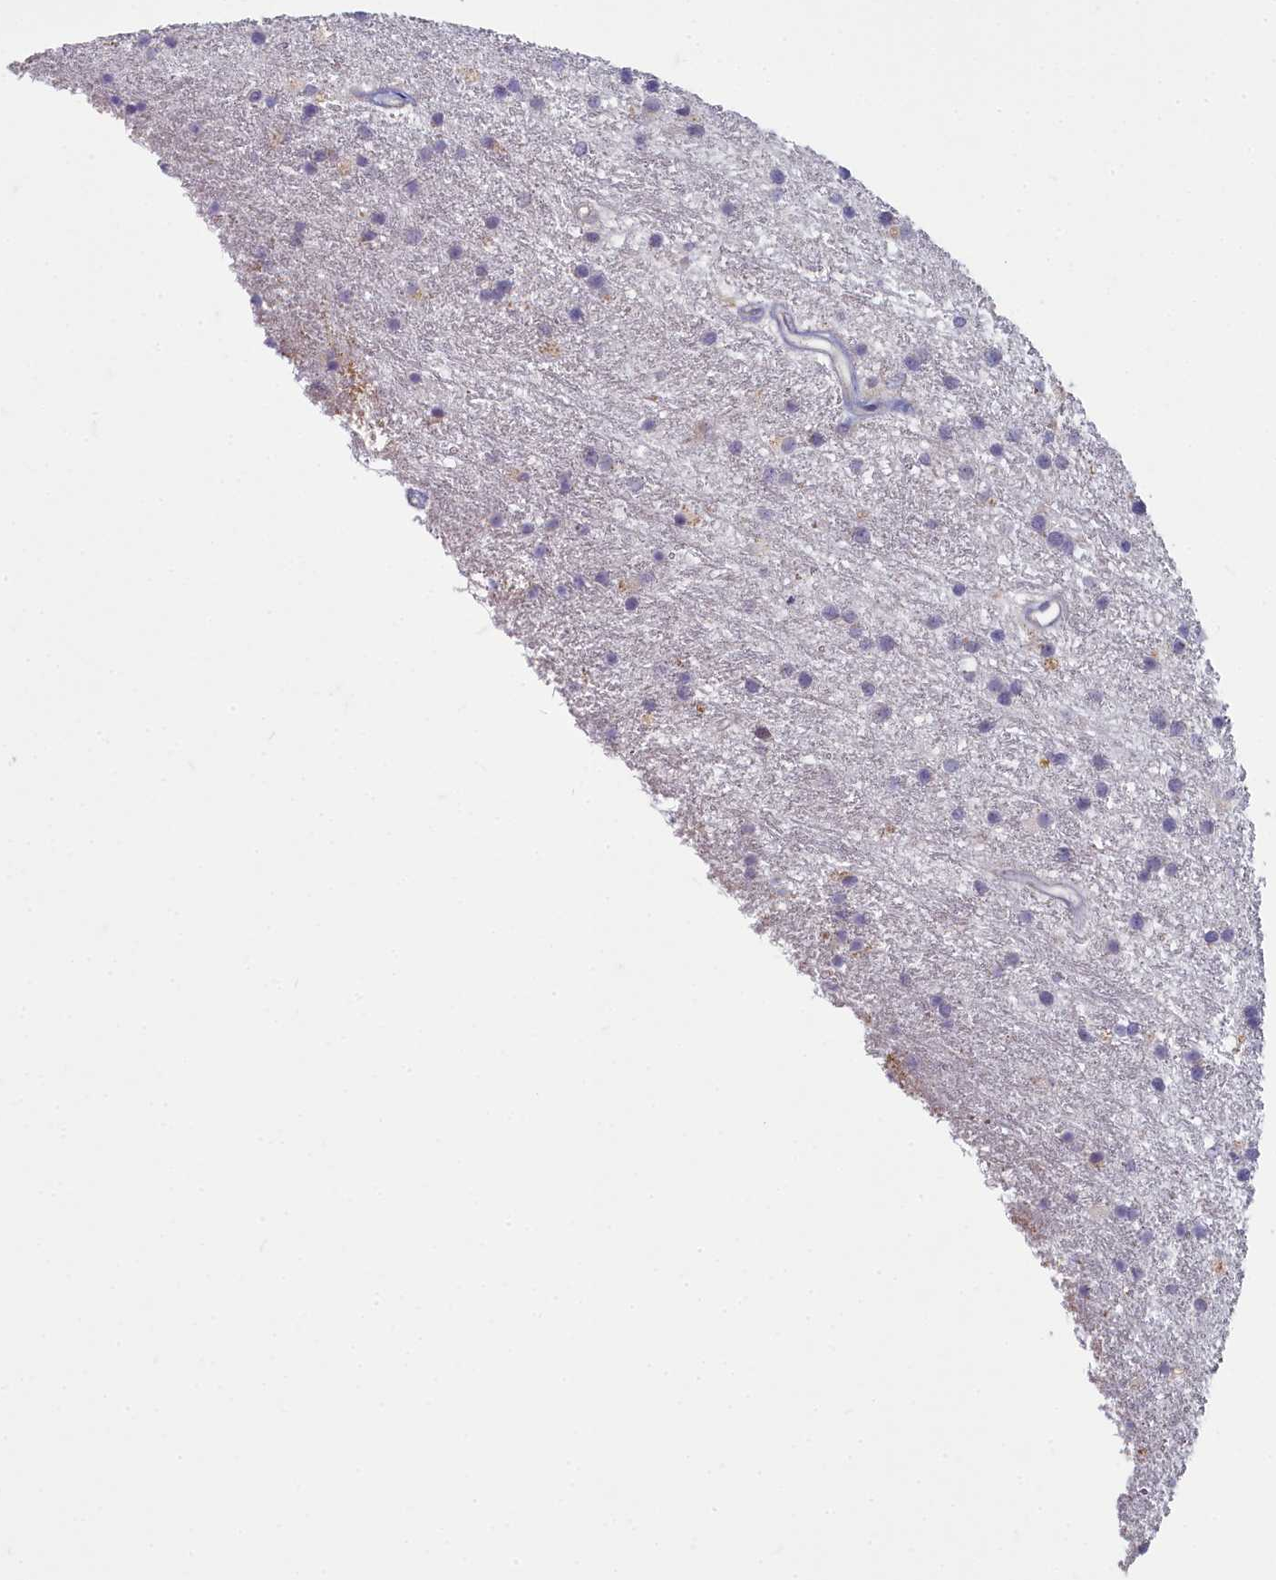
{"staining": {"intensity": "negative", "quantity": "none", "location": "none"}, "tissue": "glioma", "cell_type": "Tumor cells", "image_type": "cancer", "snomed": [{"axis": "morphology", "description": "Glioma, malignant, High grade"}, {"axis": "topography", "description": "Brain"}], "caption": "High magnification brightfield microscopy of glioma stained with DAB (3,3'-diaminobenzidine) (brown) and counterstained with hematoxylin (blue): tumor cells show no significant staining.", "gene": "INSYN2A", "patient": {"sex": "male", "age": 77}}